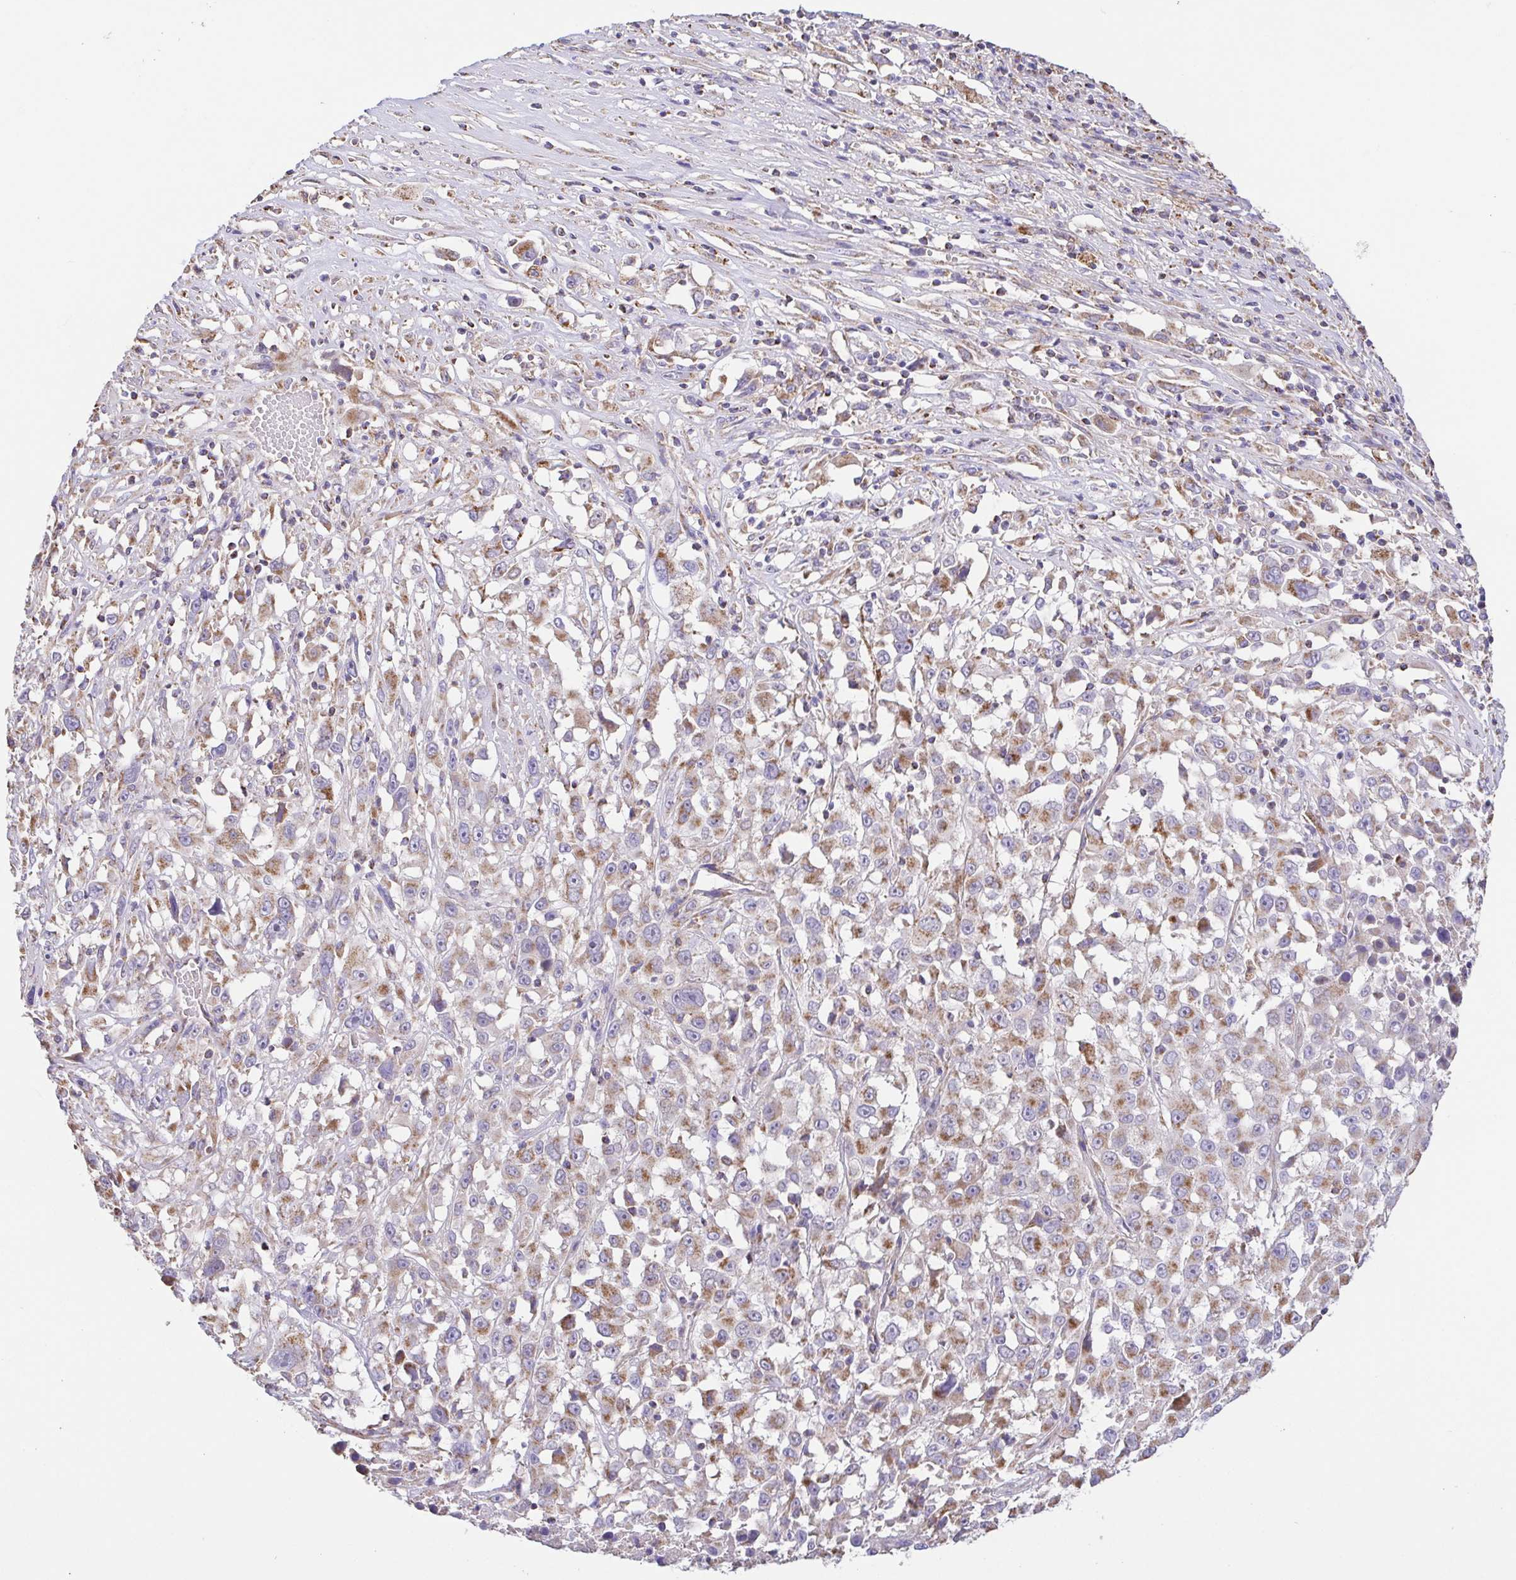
{"staining": {"intensity": "moderate", "quantity": ">75%", "location": "cytoplasmic/membranous"}, "tissue": "melanoma", "cell_type": "Tumor cells", "image_type": "cancer", "snomed": [{"axis": "morphology", "description": "Malignant melanoma, Metastatic site"}, {"axis": "topography", "description": "Soft tissue"}], "caption": "This image exhibits immunohistochemistry (IHC) staining of melanoma, with medium moderate cytoplasmic/membranous staining in approximately >75% of tumor cells.", "gene": "GINM1", "patient": {"sex": "male", "age": 50}}